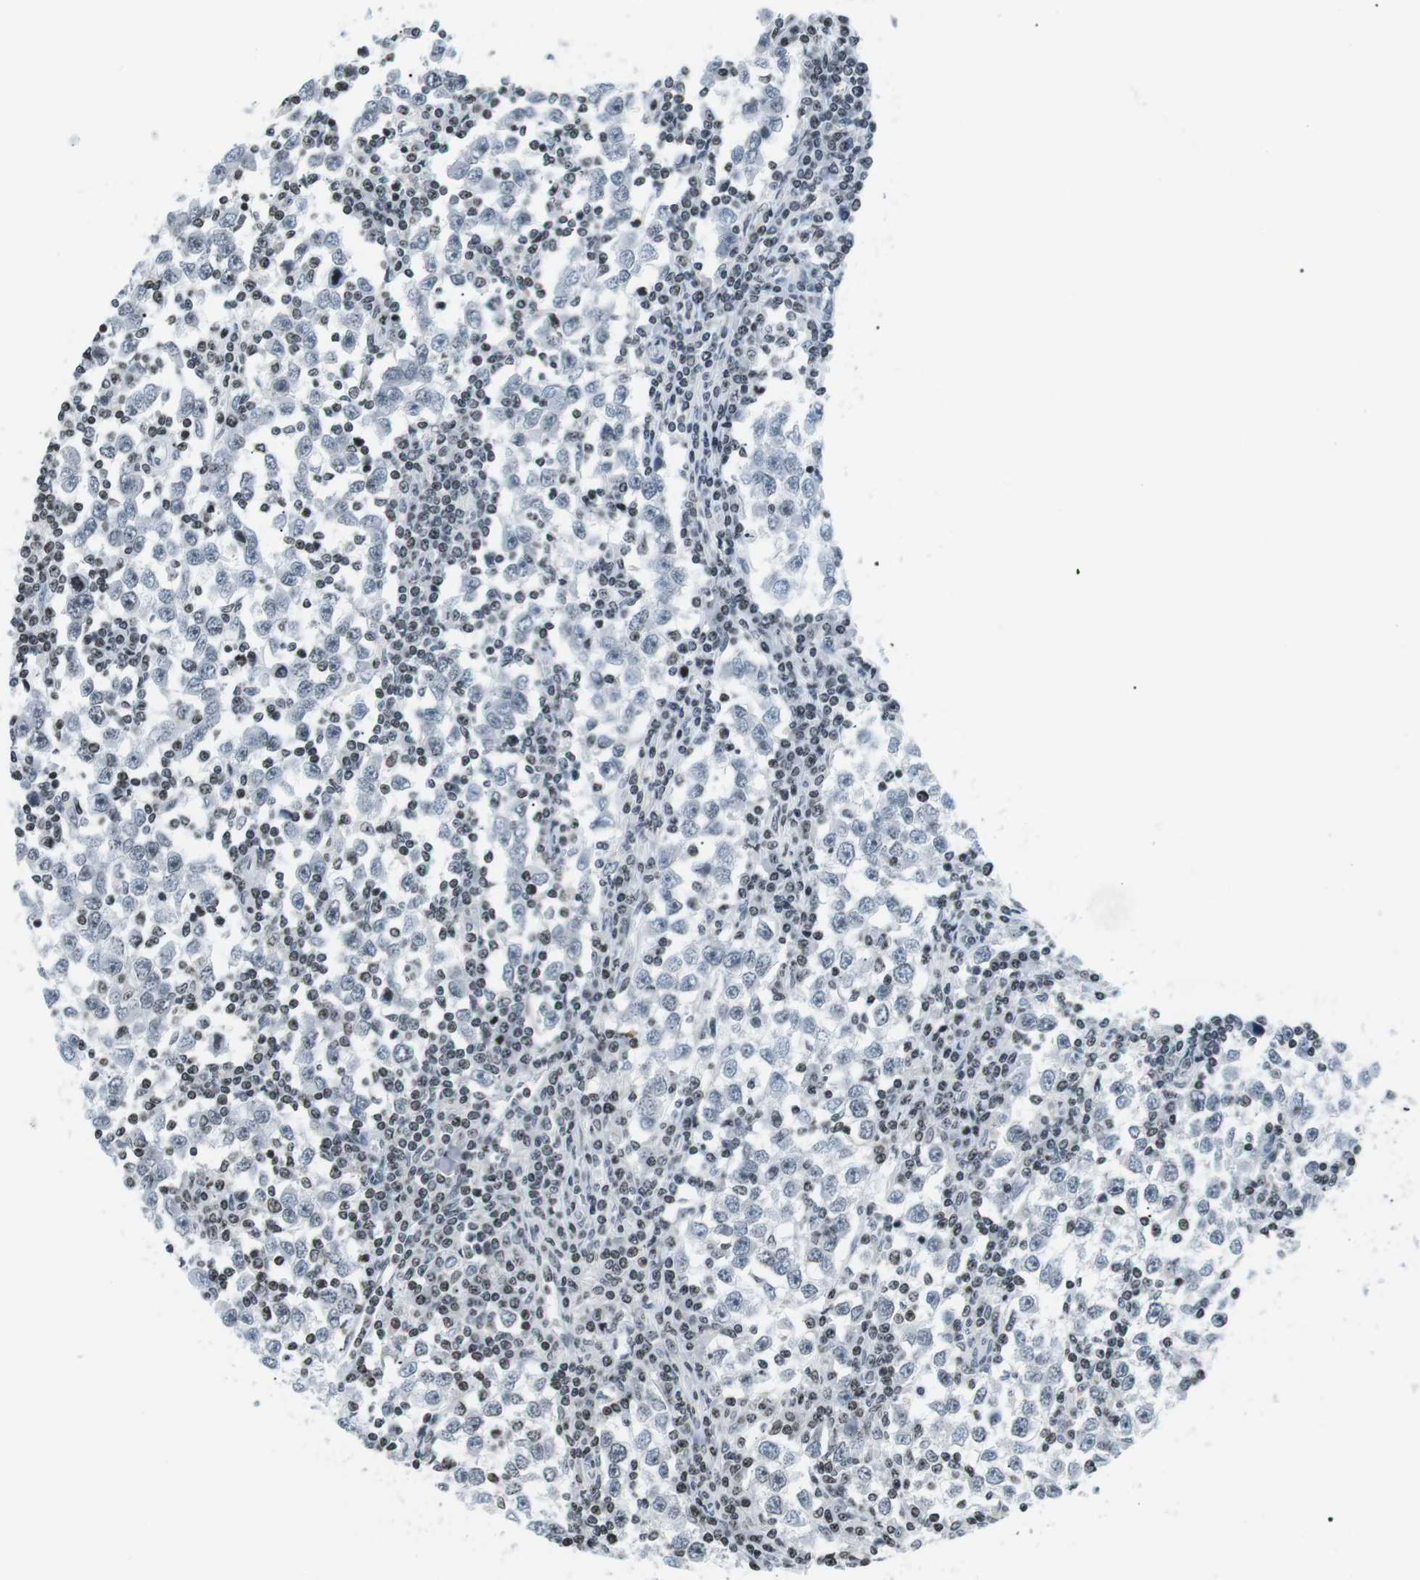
{"staining": {"intensity": "negative", "quantity": "none", "location": "none"}, "tissue": "testis cancer", "cell_type": "Tumor cells", "image_type": "cancer", "snomed": [{"axis": "morphology", "description": "Seminoma, NOS"}, {"axis": "topography", "description": "Testis"}], "caption": "An immunohistochemistry (IHC) micrograph of testis seminoma is shown. There is no staining in tumor cells of testis seminoma. (DAB (3,3'-diaminobenzidine) immunohistochemistry (IHC) with hematoxylin counter stain).", "gene": "E2F2", "patient": {"sex": "male", "age": 65}}